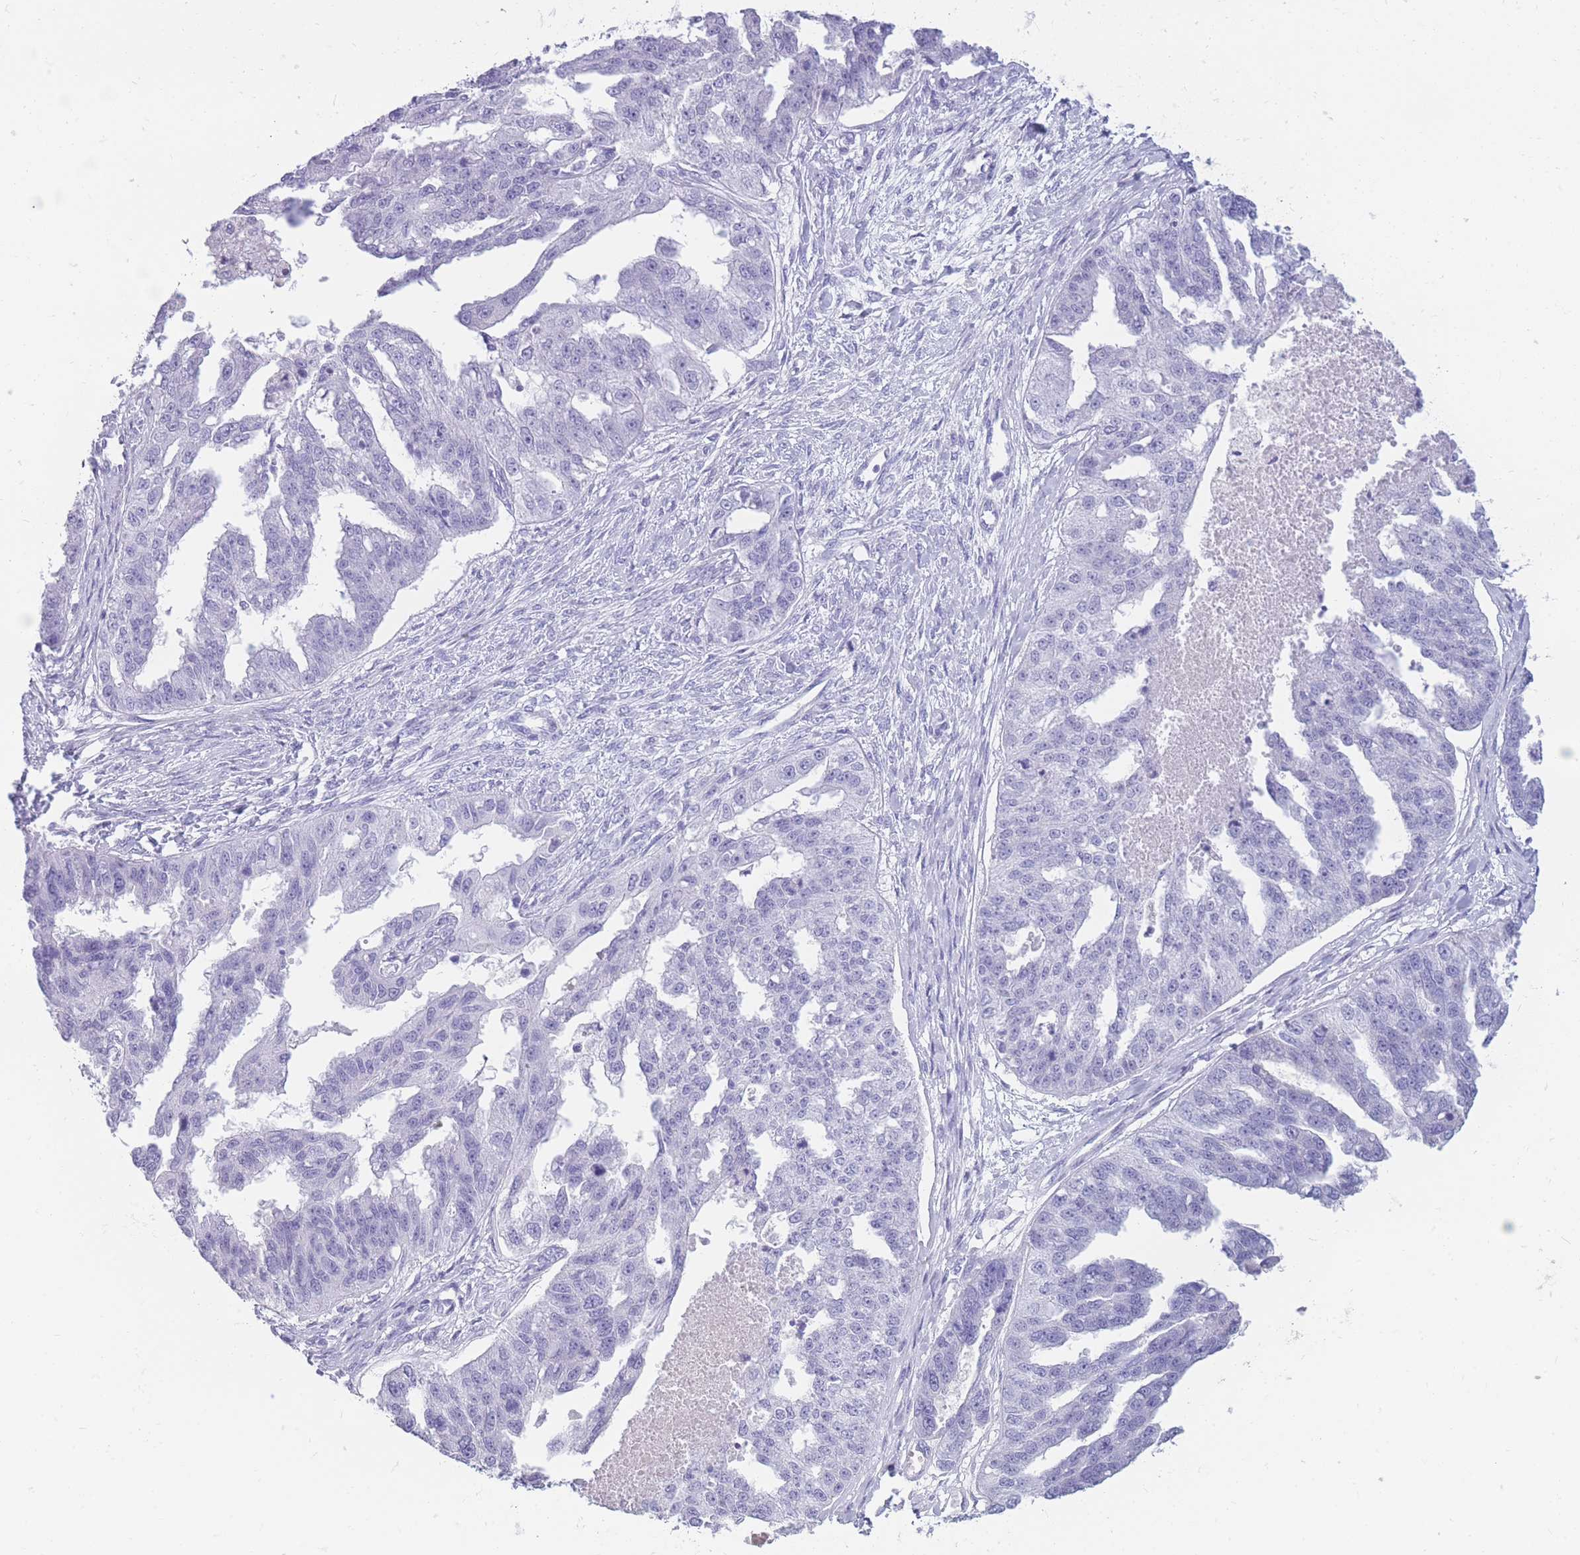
{"staining": {"intensity": "negative", "quantity": "none", "location": "none"}, "tissue": "ovarian cancer", "cell_type": "Tumor cells", "image_type": "cancer", "snomed": [{"axis": "morphology", "description": "Cystadenocarcinoma, serous, NOS"}, {"axis": "topography", "description": "Ovary"}], "caption": "There is no significant positivity in tumor cells of serous cystadenocarcinoma (ovarian). The staining is performed using DAB brown chromogen with nuclei counter-stained in using hematoxylin.", "gene": "TNFSF11", "patient": {"sex": "female", "age": 58}}